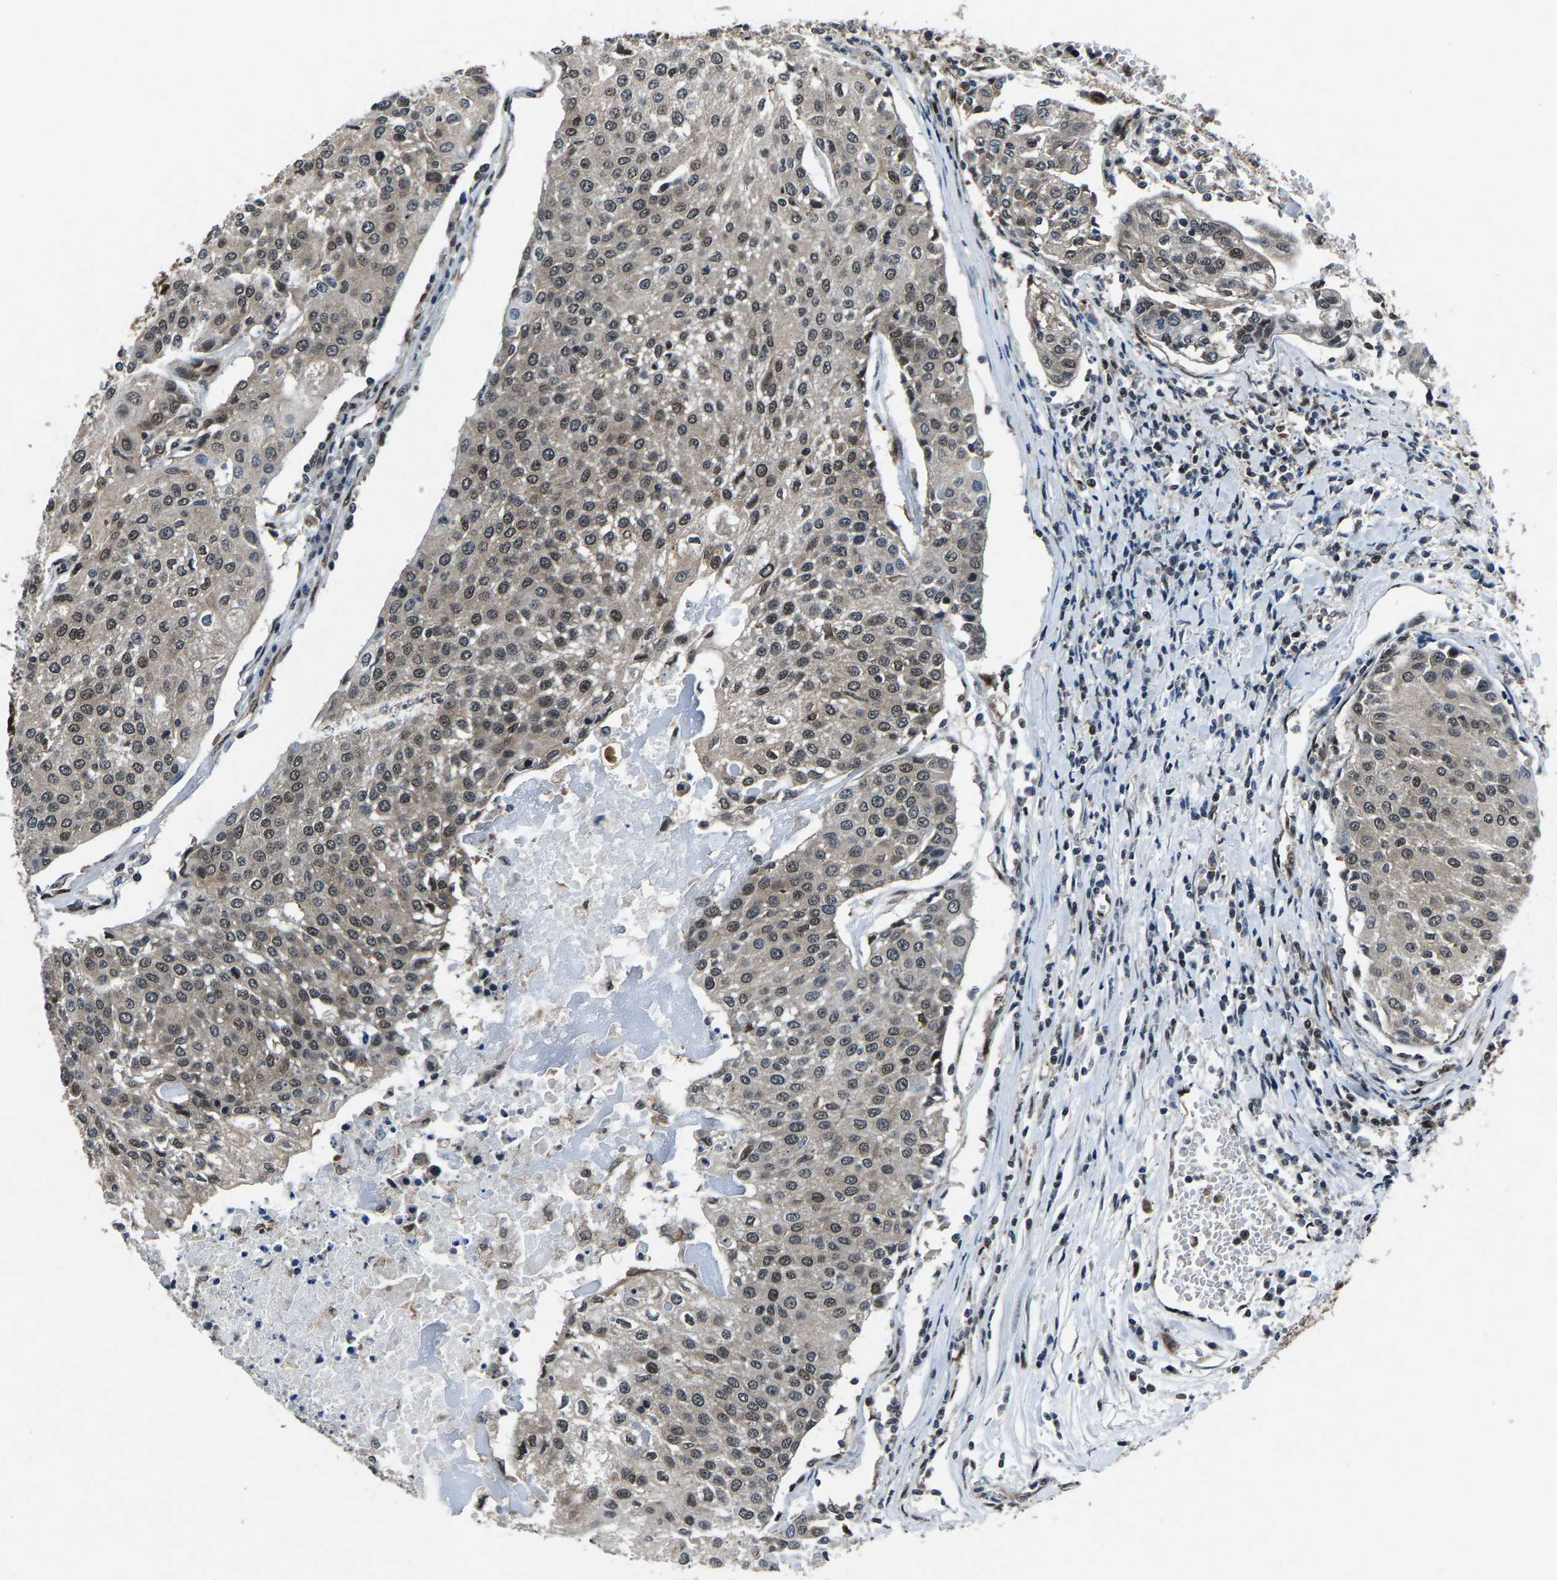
{"staining": {"intensity": "moderate", "quantity": ">75%", "location": "cytoplasmic/membranous,nuclear"}, "tissue": "urothelial cancer", "cell_type": "Tumor cells", "image_type": "cancer", "snomed": [{"axis": "morphology", "description": "Urothelial carcinoma, High grade"}, {"axis": "topography", "description": "Urinary bladder"}], "caption": "This micrograph demonstrates IHC staining of urothelial cancer, with medium moderate cytoplasmic/membranous and nuclear positivity in about >75% of tumor cells.", "gene": "ATXN3", "patient": {"sex": "female", "age": 85}}